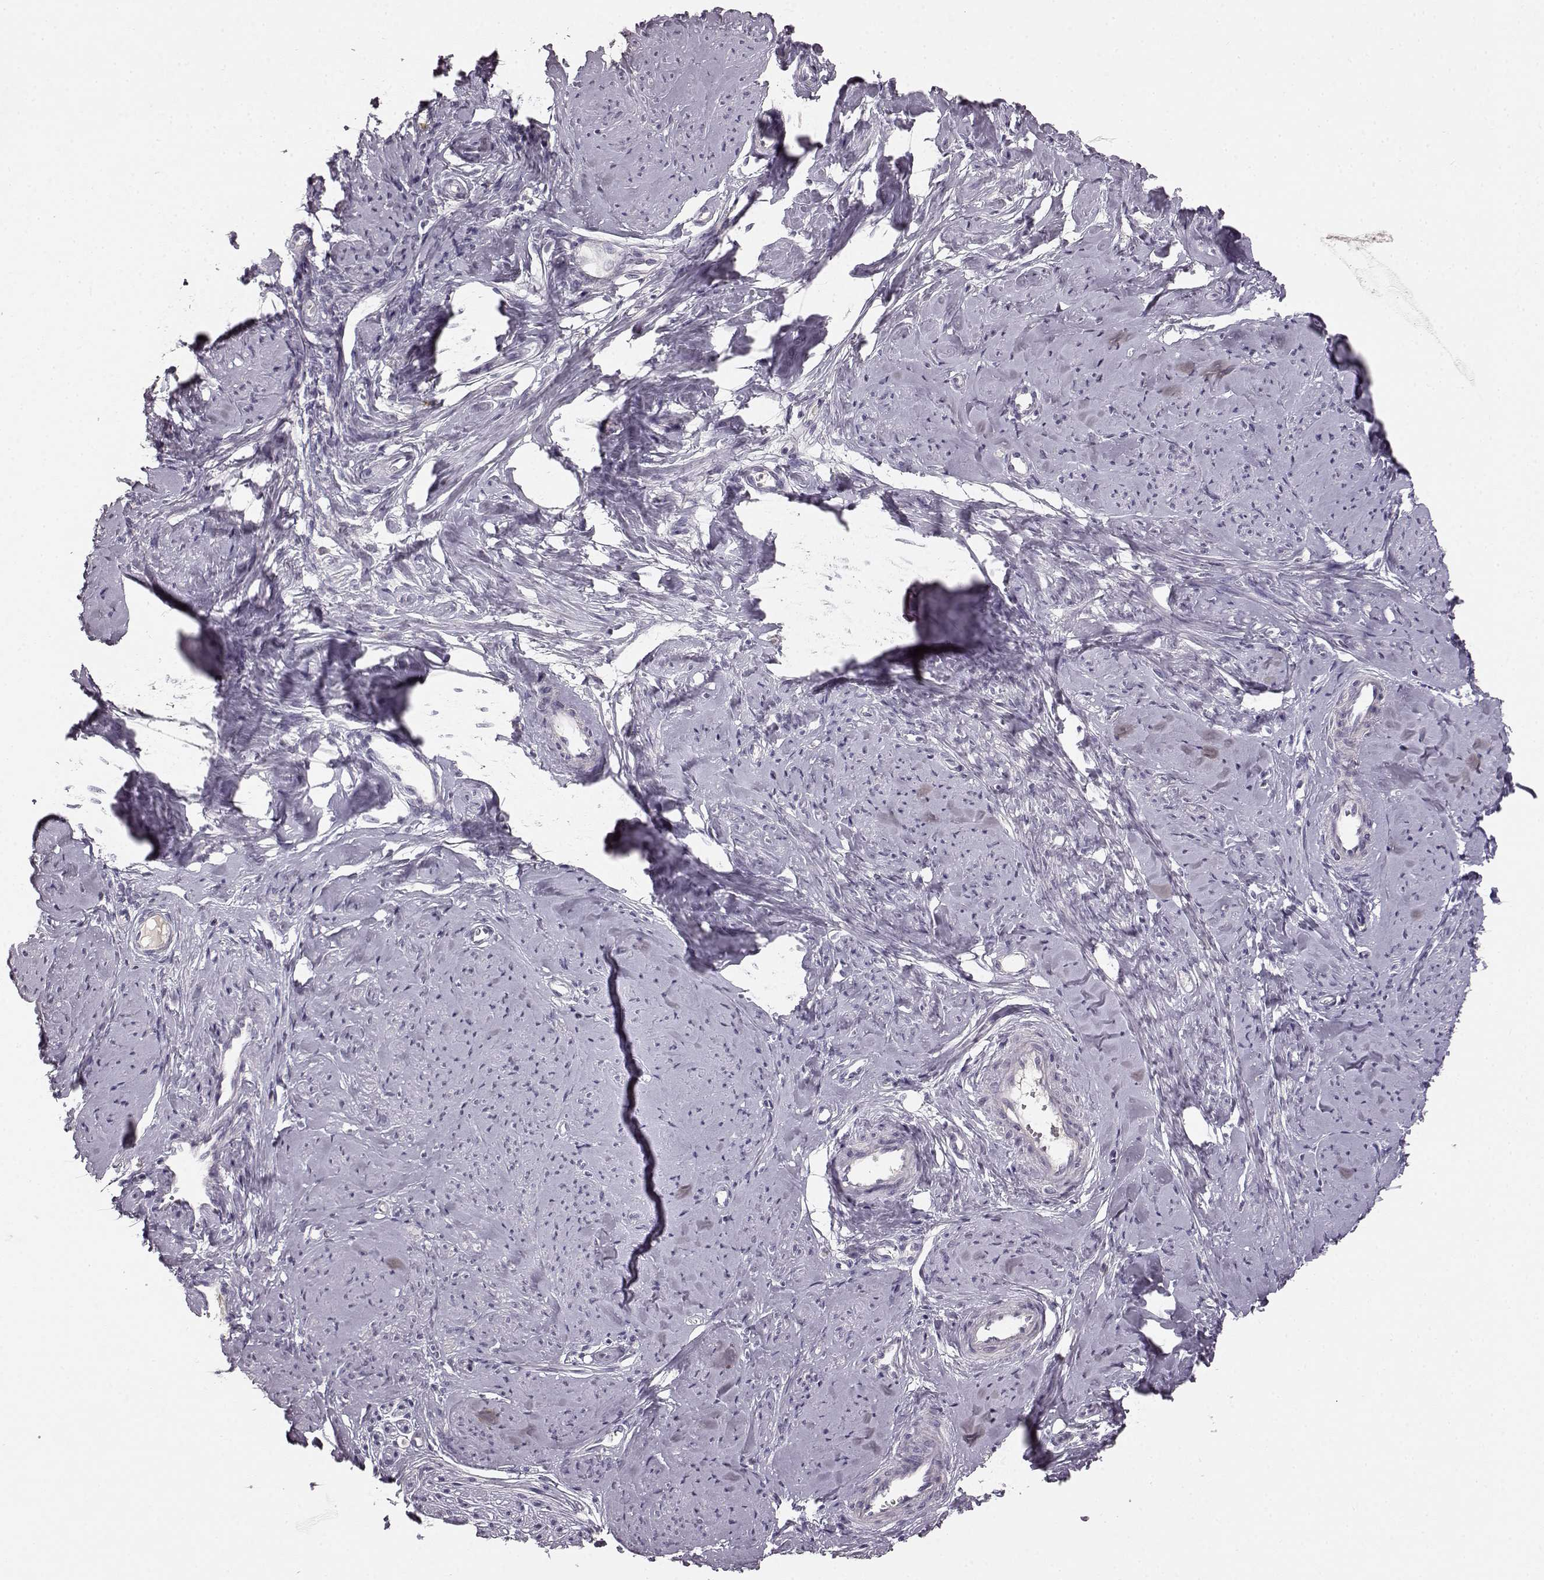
{"staining": {"intensity": "negative", "quantity": "none", "location": "none"}, "tissue": "smooth muscle", "cell_type": "Smooth muscle cells", "image_type": "normal", "snomed": [{"axis": "morphology", "description": "Normal tissue, NOS"}, {"axis": "topography", "description": "Smooth muscle"}], "caption": "The photomicrograph exhibits no staining of smooth muscle cells in unremarkable smooth muscle.", "gene": "BFSP2", "patient": {"sex": "female", "age": 48}}